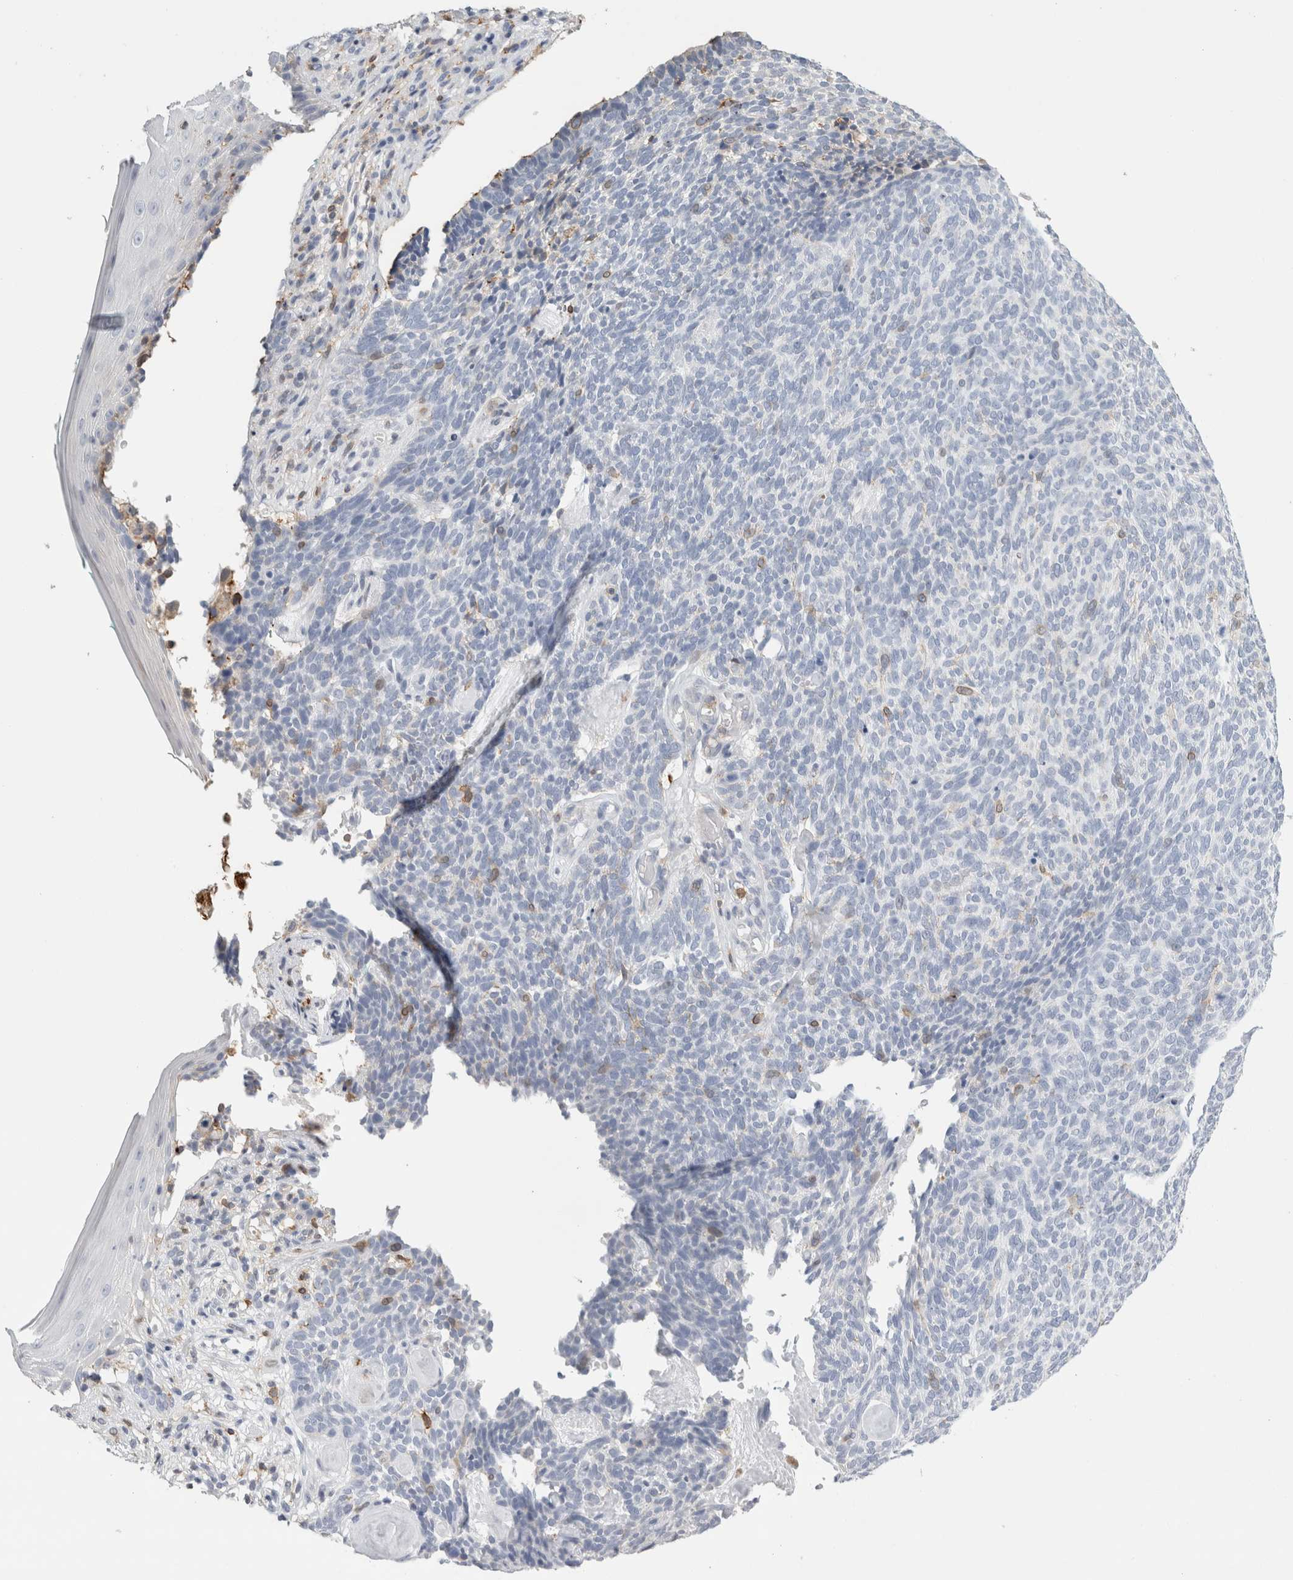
{"staining": {"intensity": "negative", "quantity": "none", "location": "none"}, "tissue": "skin cancer", "cell_type": "Tumor cells", "image_type": "cancer", "snomed": [{"axis": "morphology", "description": "Basal cell carcinoma"}, {"axis": "topography", "description": "Skin"}], "caption": "High power microscopy micrograph of an immunohistochemistry (IHC) histopathology image of skin cancer (basal cell carcinoma), revealing no significant expression in tumor cells.", "gene": "P2RY2", "patient": {"sex": "female", "age": 84}}